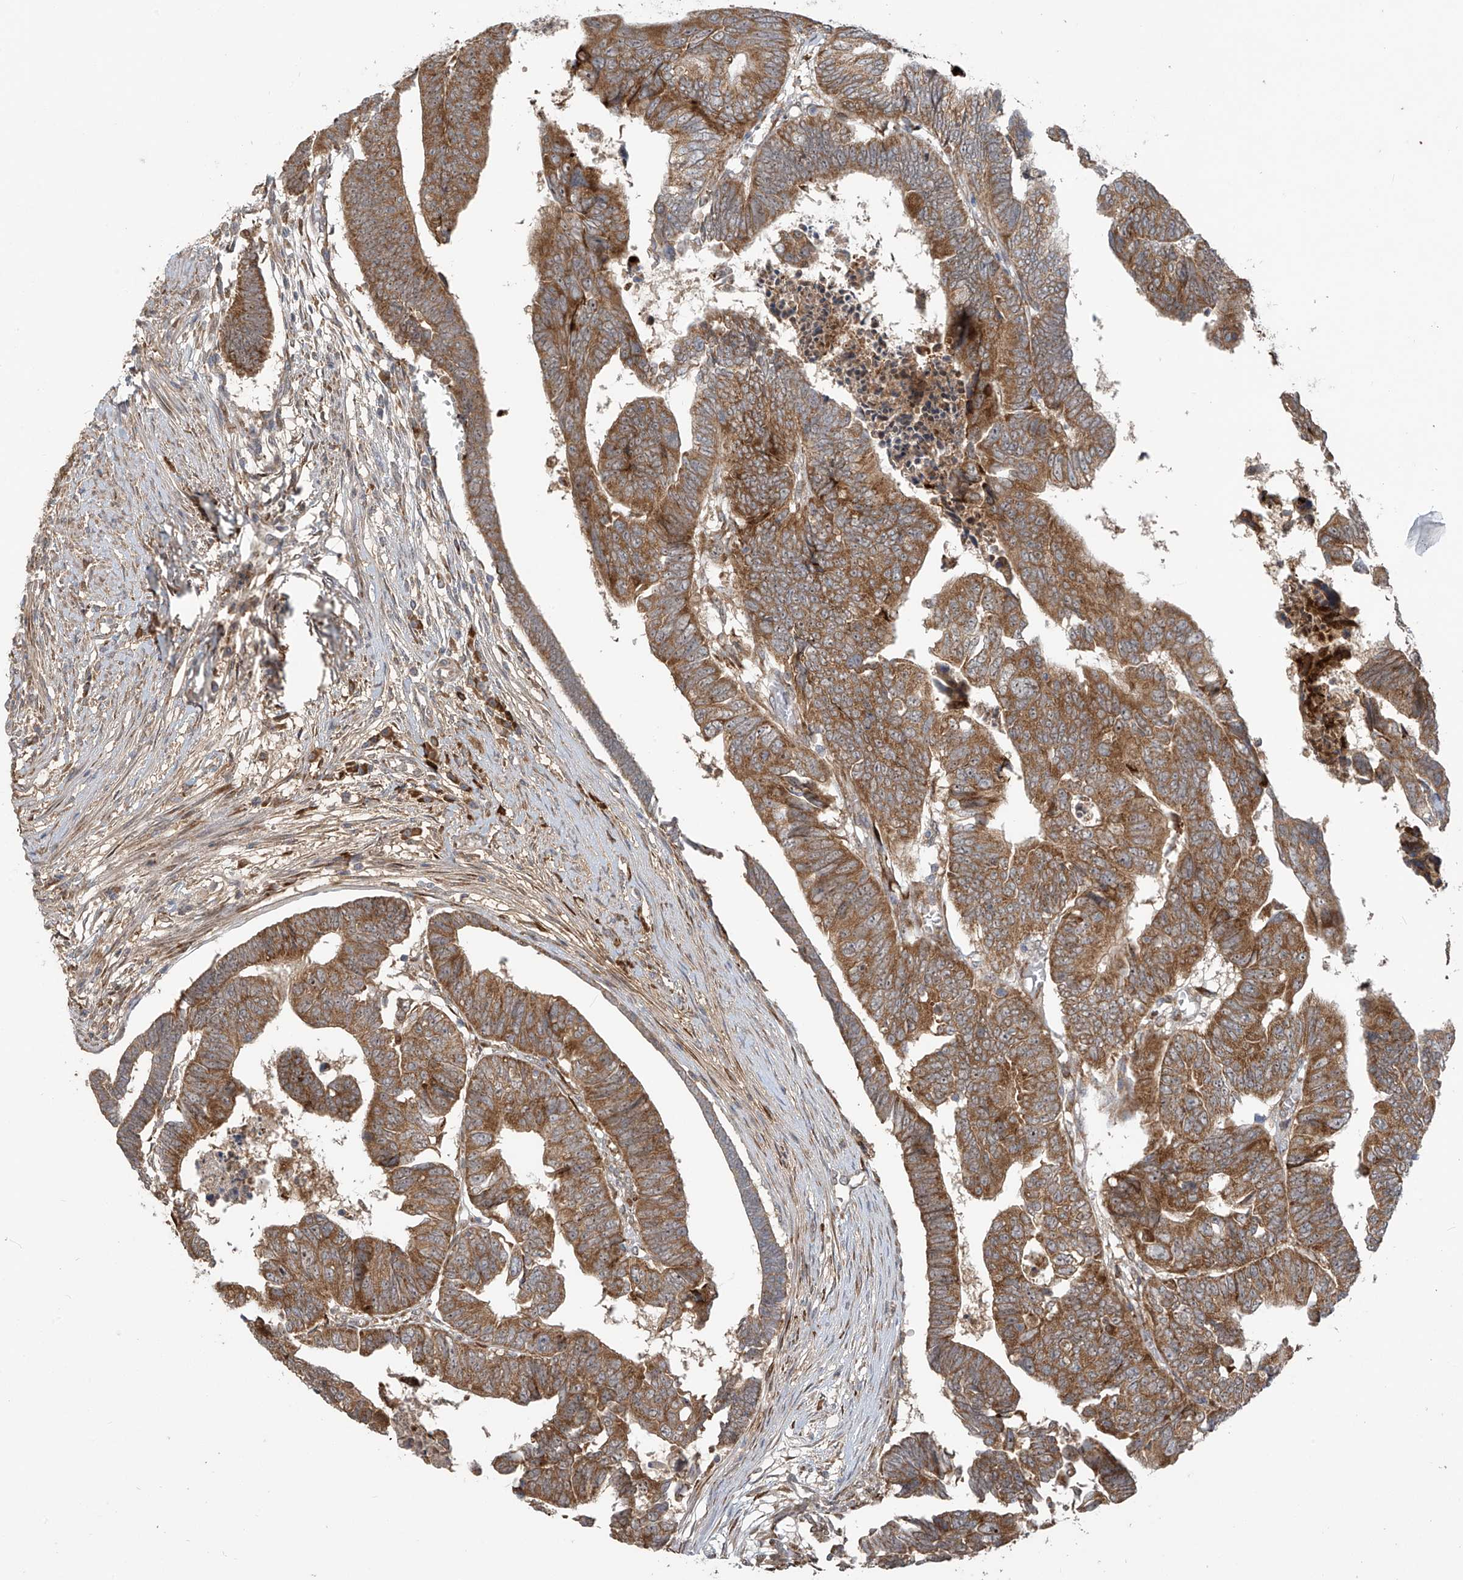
{"staining": {"intensity": "moderate", "quantity": ">75%", "location": "cytoplasmic/membranous"}, "tissue": "colorectal cancer", "cell_type": "Tumor cells", "image_type": "cancer", "snomed": [{"axis": "morphology", "description": "Adenocarcinoma, NOS"}, {"axis": "topography", "description": "Rectum"}], "caption": "Immunohistochemical staining of colorectal cancer shows moderate cytoplasmic/membranous protein expression in approximately >75% of tumor cells. The staining is performed using DAB brown chromogen to label protein expression. The nuclei are counter-stained blue using hematoxylin.", "gene": "KATNIP", "patient": {"sex": "female", "age": 65}}